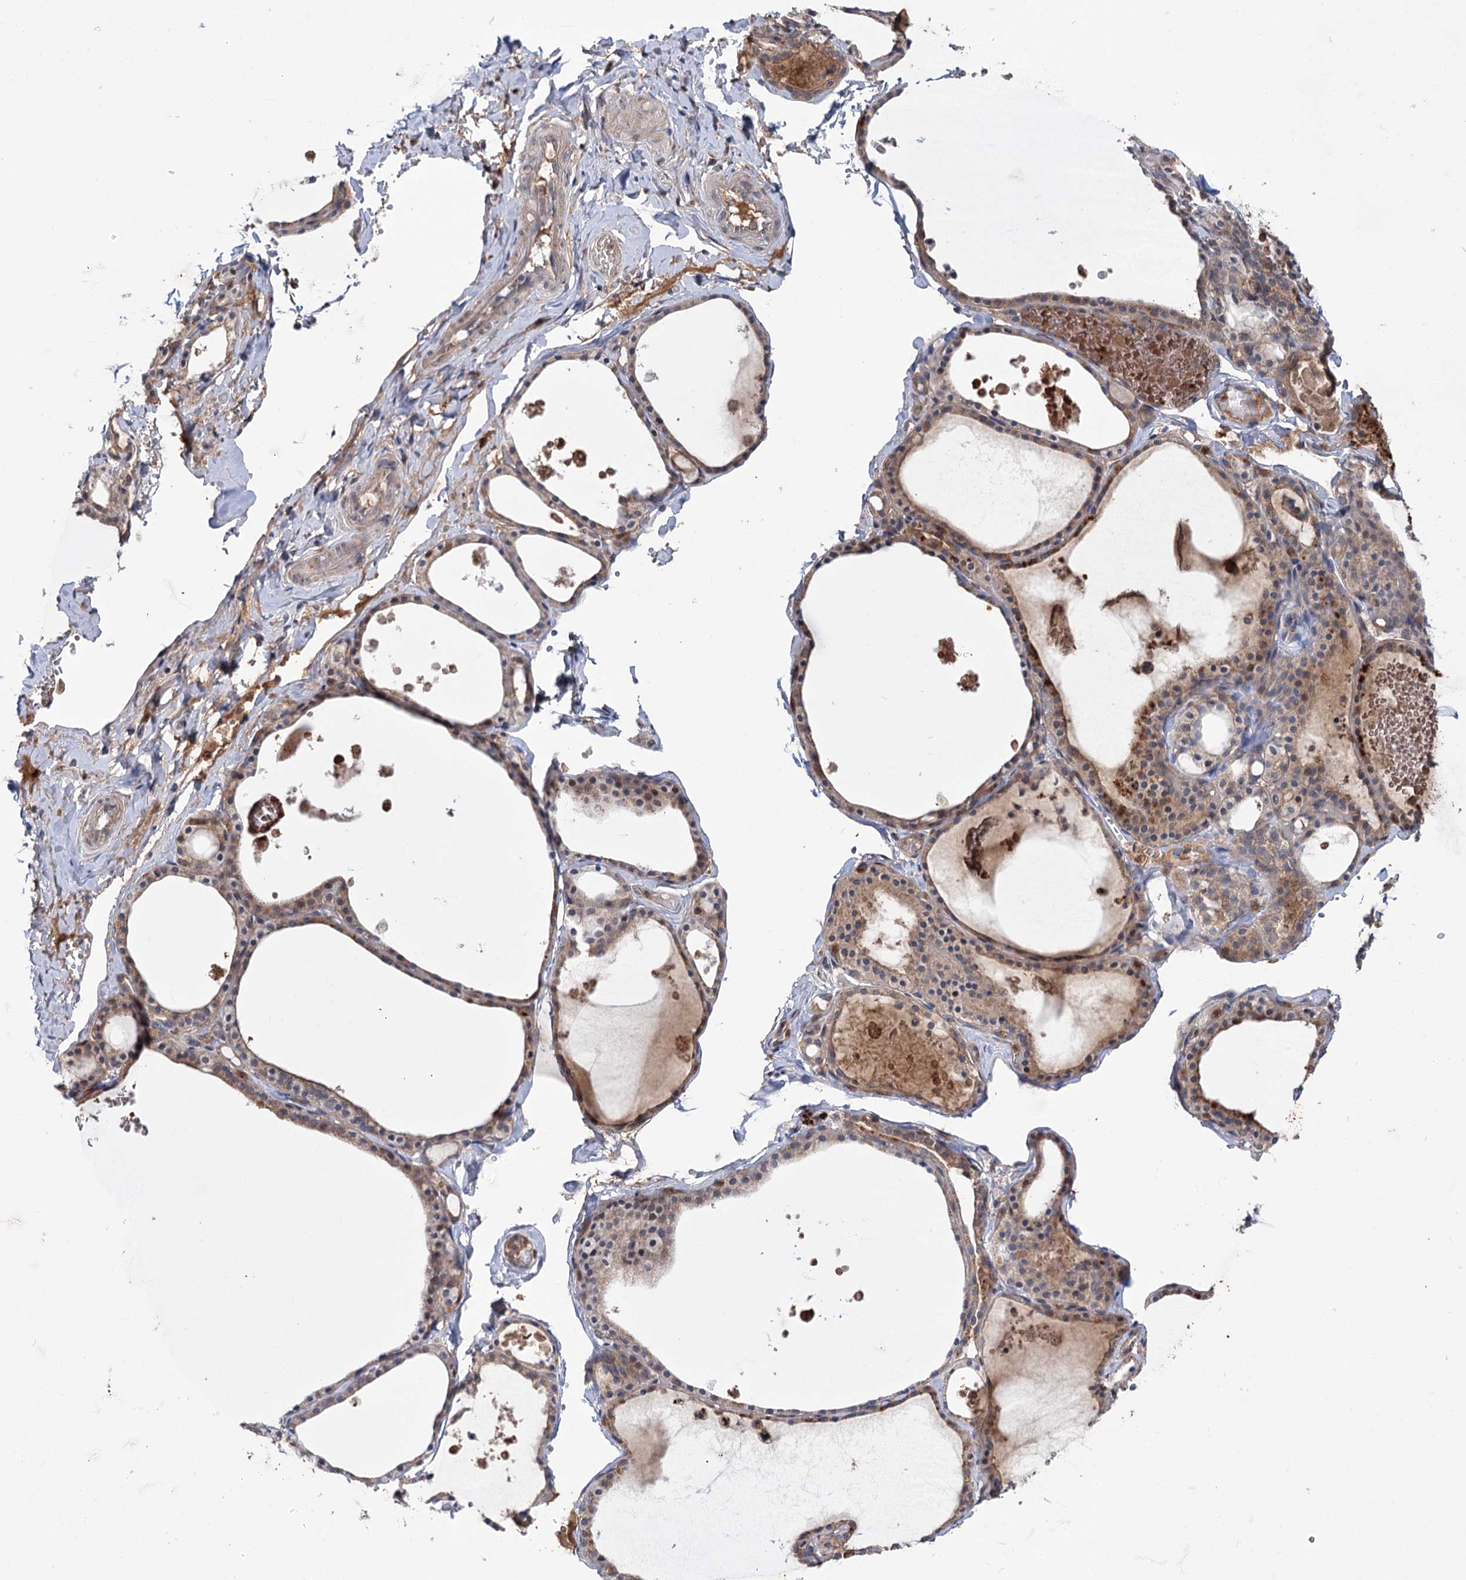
{"staining": {"intensity": "weak", "quantity": "25%-75%", "location": "cytoplasmic/membranous"}, "tissue": "thyroid gland", "cell_type": "Glandular cells", "image_type": "normal", "snomed": [{"axis": "morphology", "description": "Normal tissue, NOS"}, {"axis": "topography", "description": "Thyroid gland"}], "caption": "Immunohistochemical staining of benign human thyroid gland displays low levels of weak cytoplasmic/membranous expression in approximately 25%-75% of glandular cells.", "gene": "PTPN3", "patient": {"sex": "male", "age": 56}}